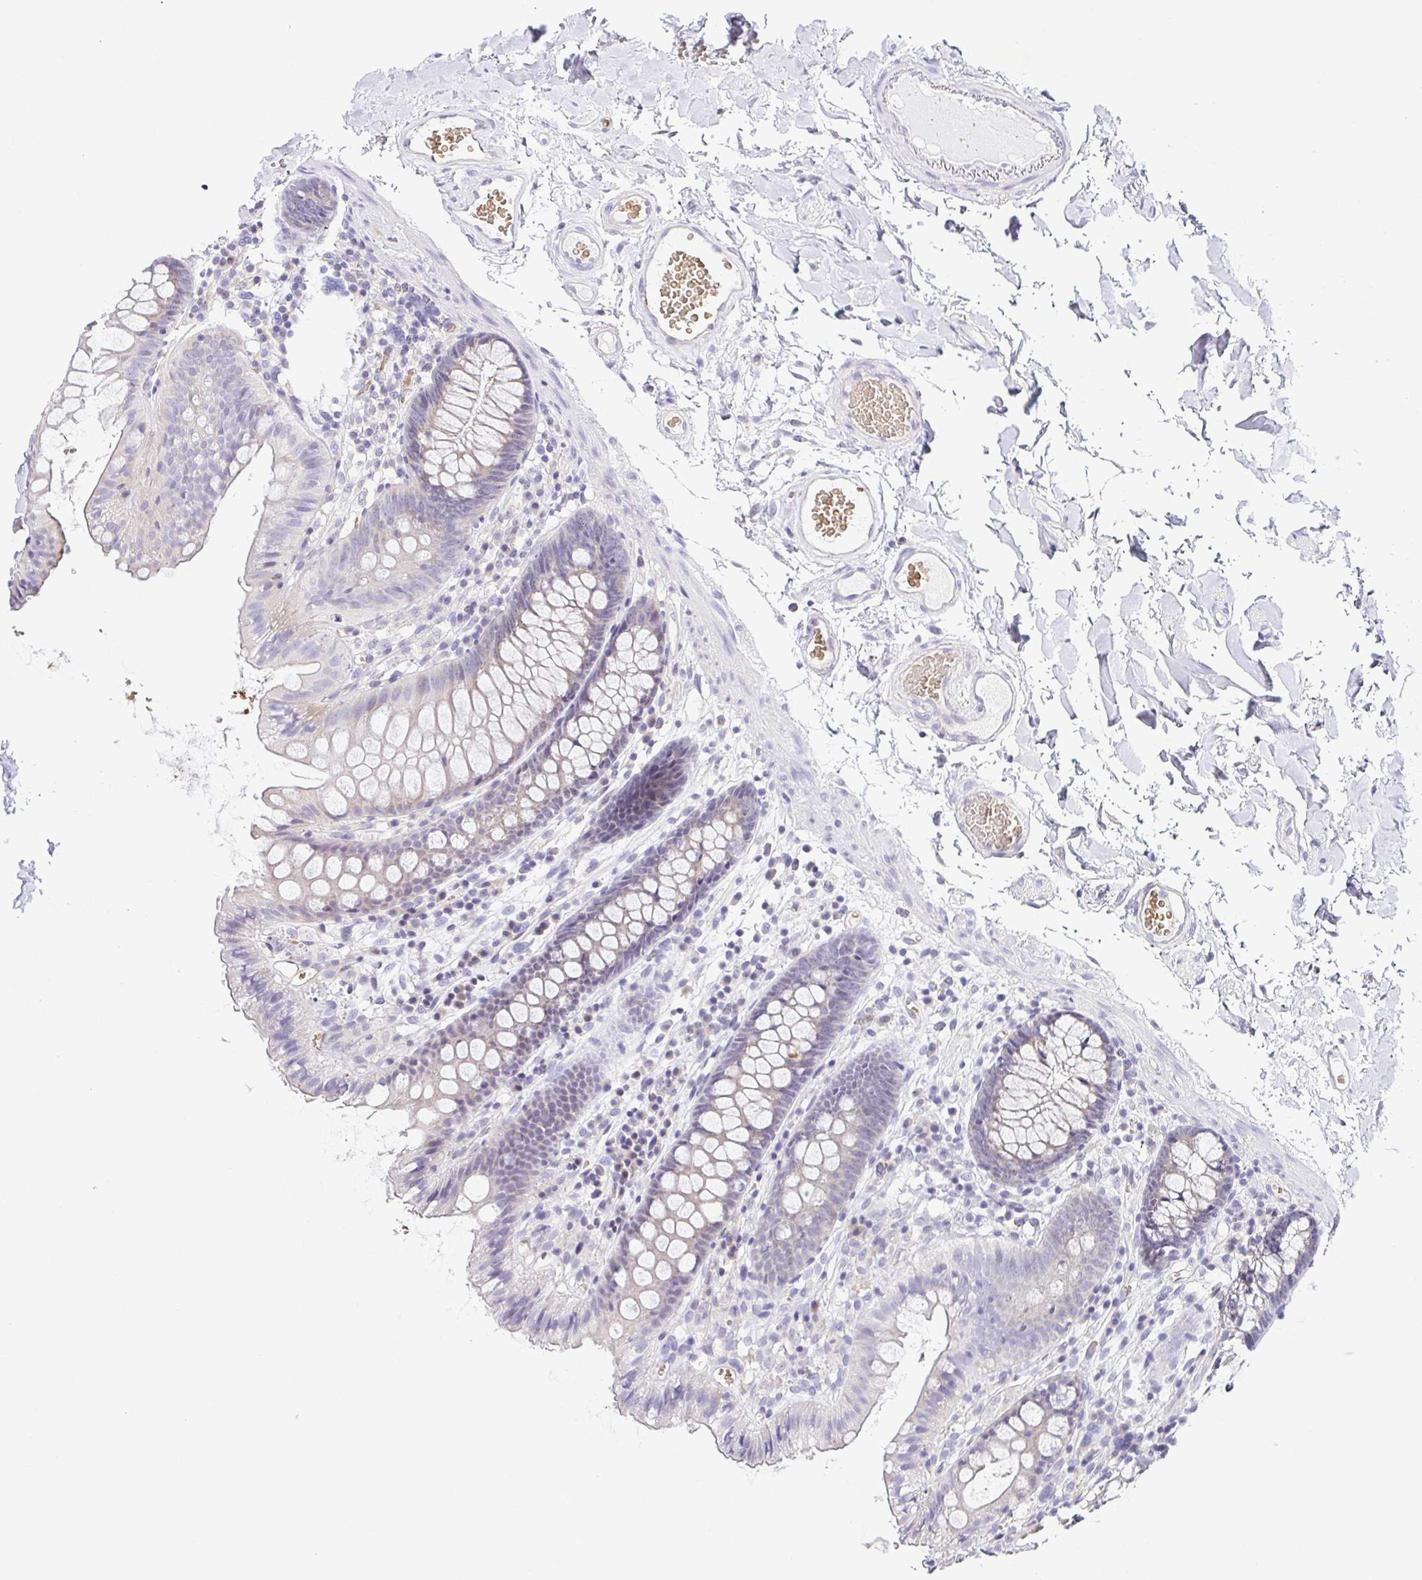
{"staining": {"intensity": "negative", "quantity": "none", "location": "none"}, "tissue": "colon", "cell_type": "Endothelial cells", "image_type": "normal", "snomed": [{"axis": "morphology", "description": "Normal tissue, NOS"}, {"axis": "topography", "description": "Colon"}], "caption": "Endothelial cells are negative for brown protein staining in benign colon.", "gene": "FAM162B", "patient": {"sex": "male", "age": 84}}